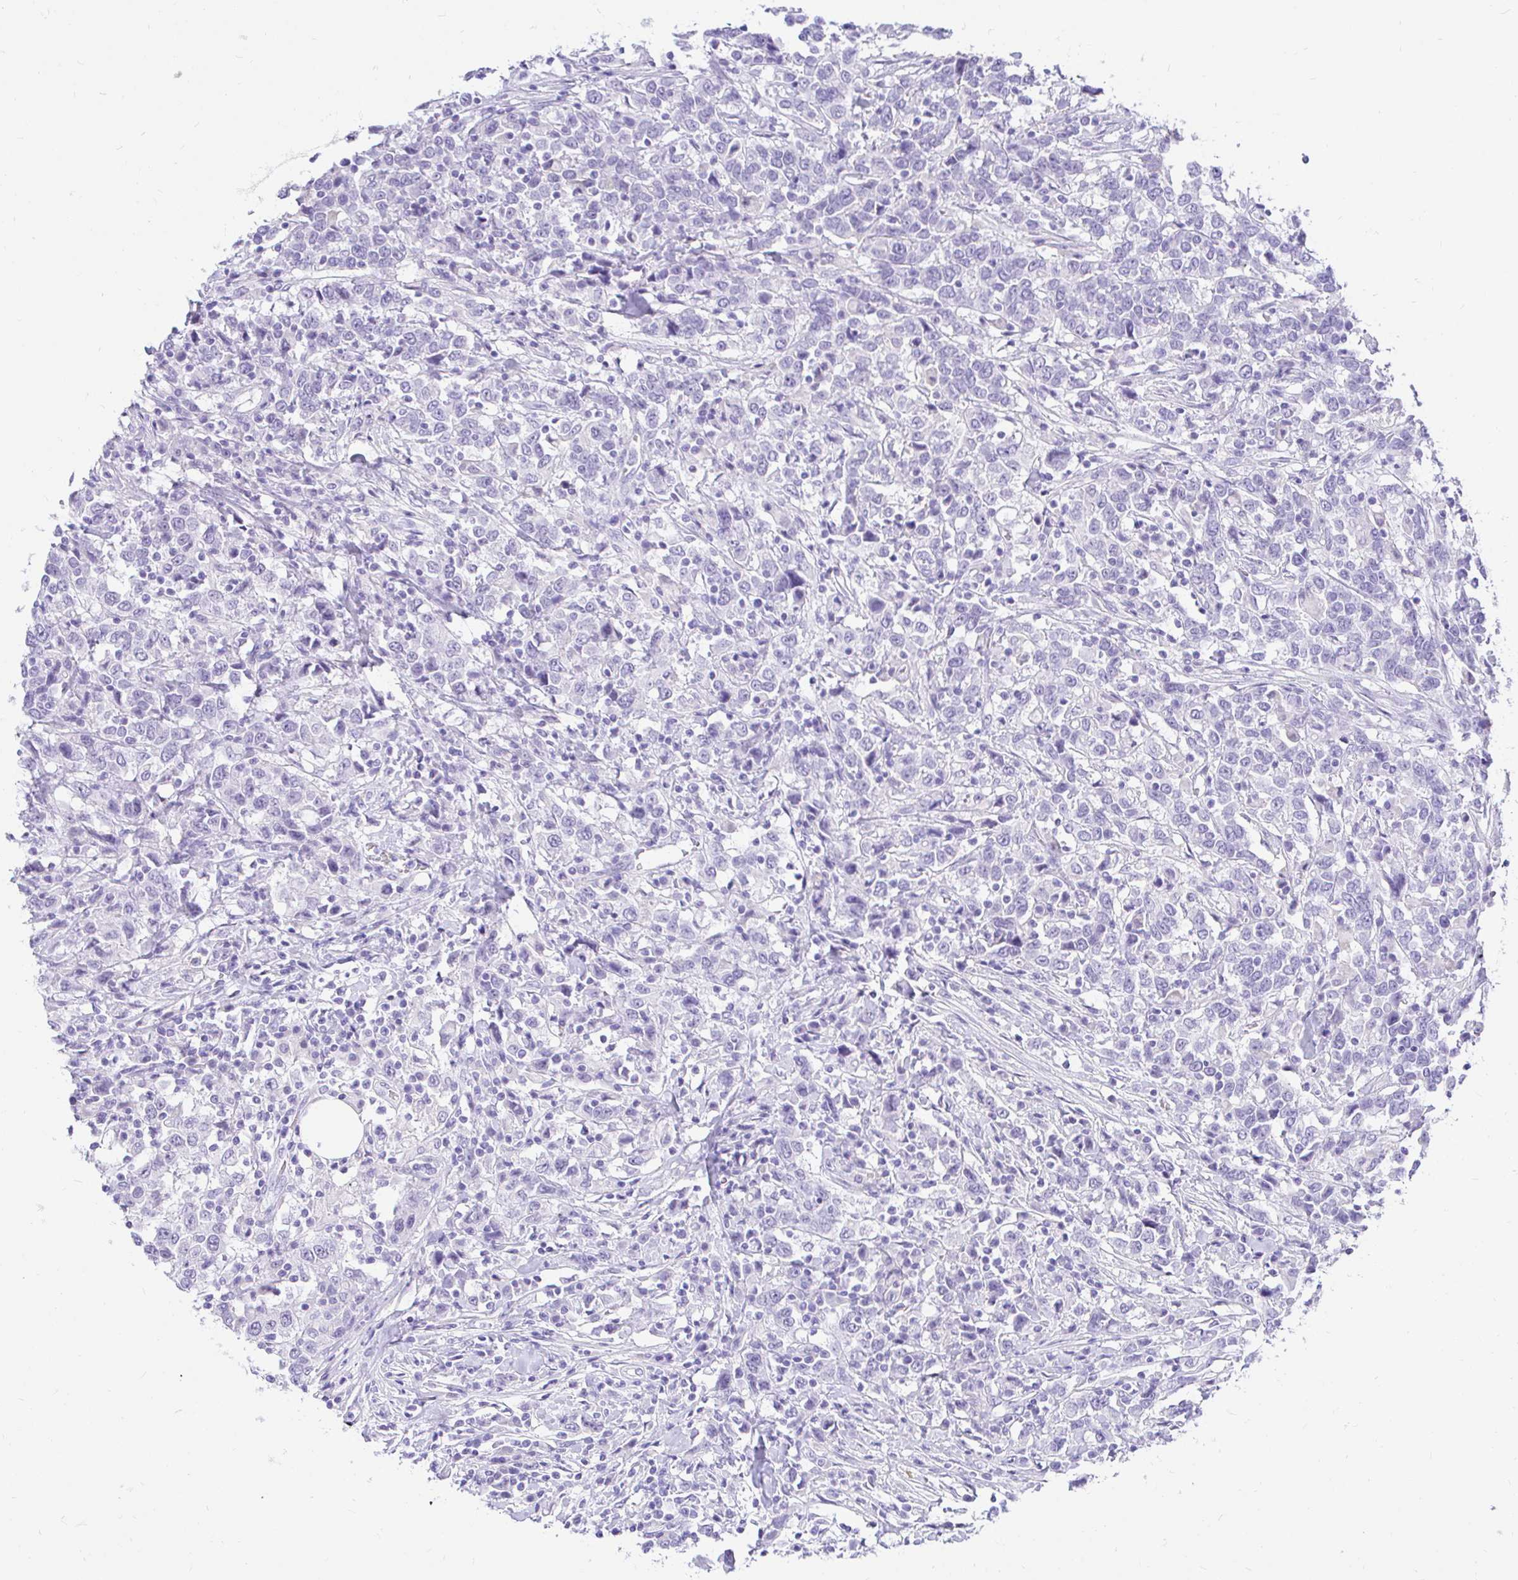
{"staining": {"intensity": "negative", "quantity": "none", "location": "none"}, "tissue": "urothelial cancer", "cell_type": "Tumor cells", "image_type": "cancer", "snomed": [{"axis": "morphology", "description": "Urothelial carcinoma, High grade"}, {"axis": "topography", "description": "Urinary bladder"}], "caption": "This is an immunohistochemistry (IHC) histopathology image of urothelial cancer. There is no positivity in tumor cells.", "gene": "FATE1", "patient": {"sex": "male", "age": 61}}